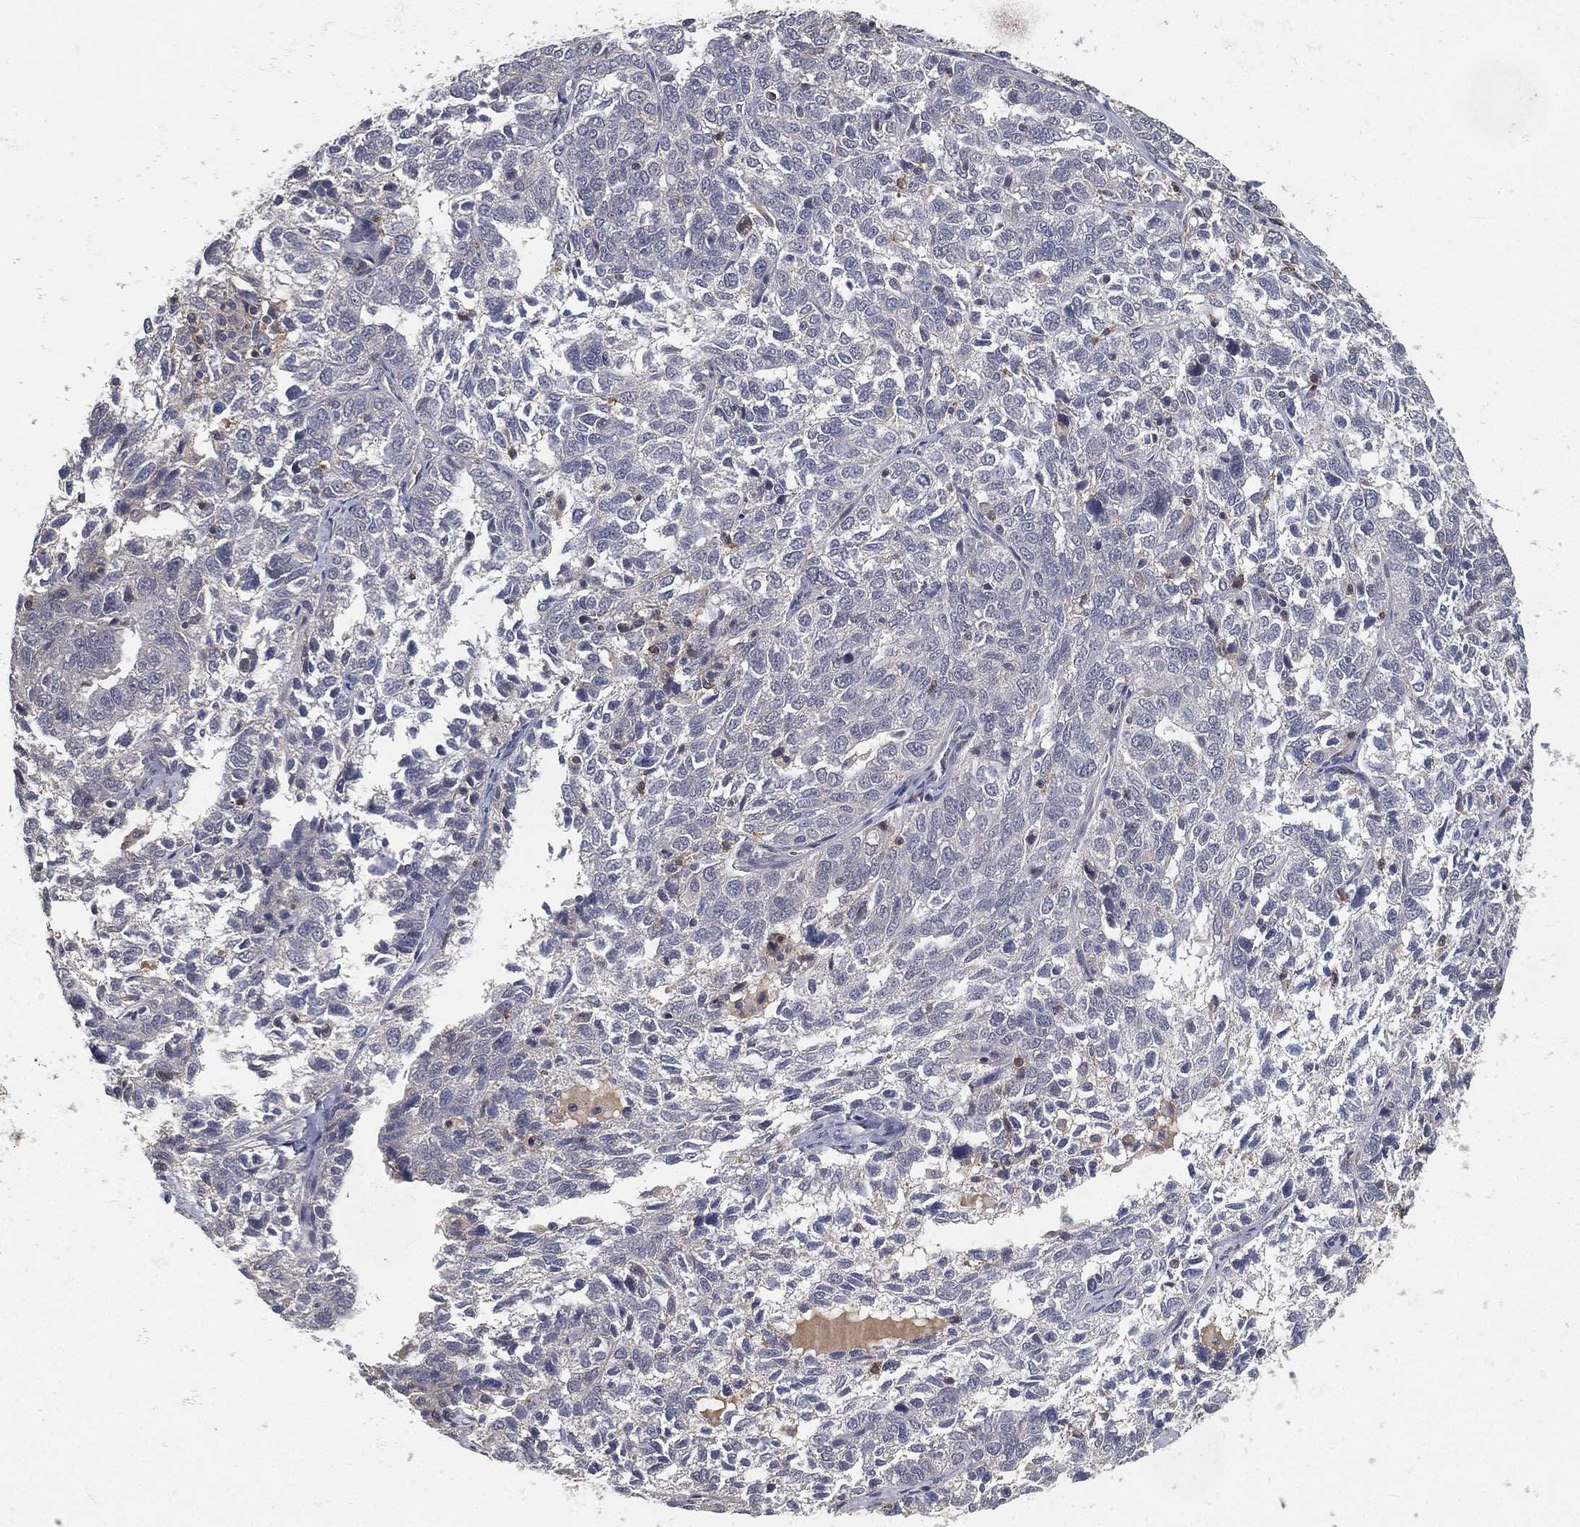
{"staining": {"intensity": "negative", "quantity": "none", "location": "none"}, "tissue": "ovarian cancer", "cell_type": "Tumor cells", "image_type": "cancer", "snomed": [{"axis": "morphology", "description": "Cystadenocarcinoma, serous, NOS"}, {"axis": "topography", "description": "Ovary"}], "caption": "Immunohistochemical staining of serous cystadenocarcinoma (ovarian) reveals no significant positivity in tumor cells.", "gene": "CFAP251", "patient": {"sex": "female", "age": 71}}